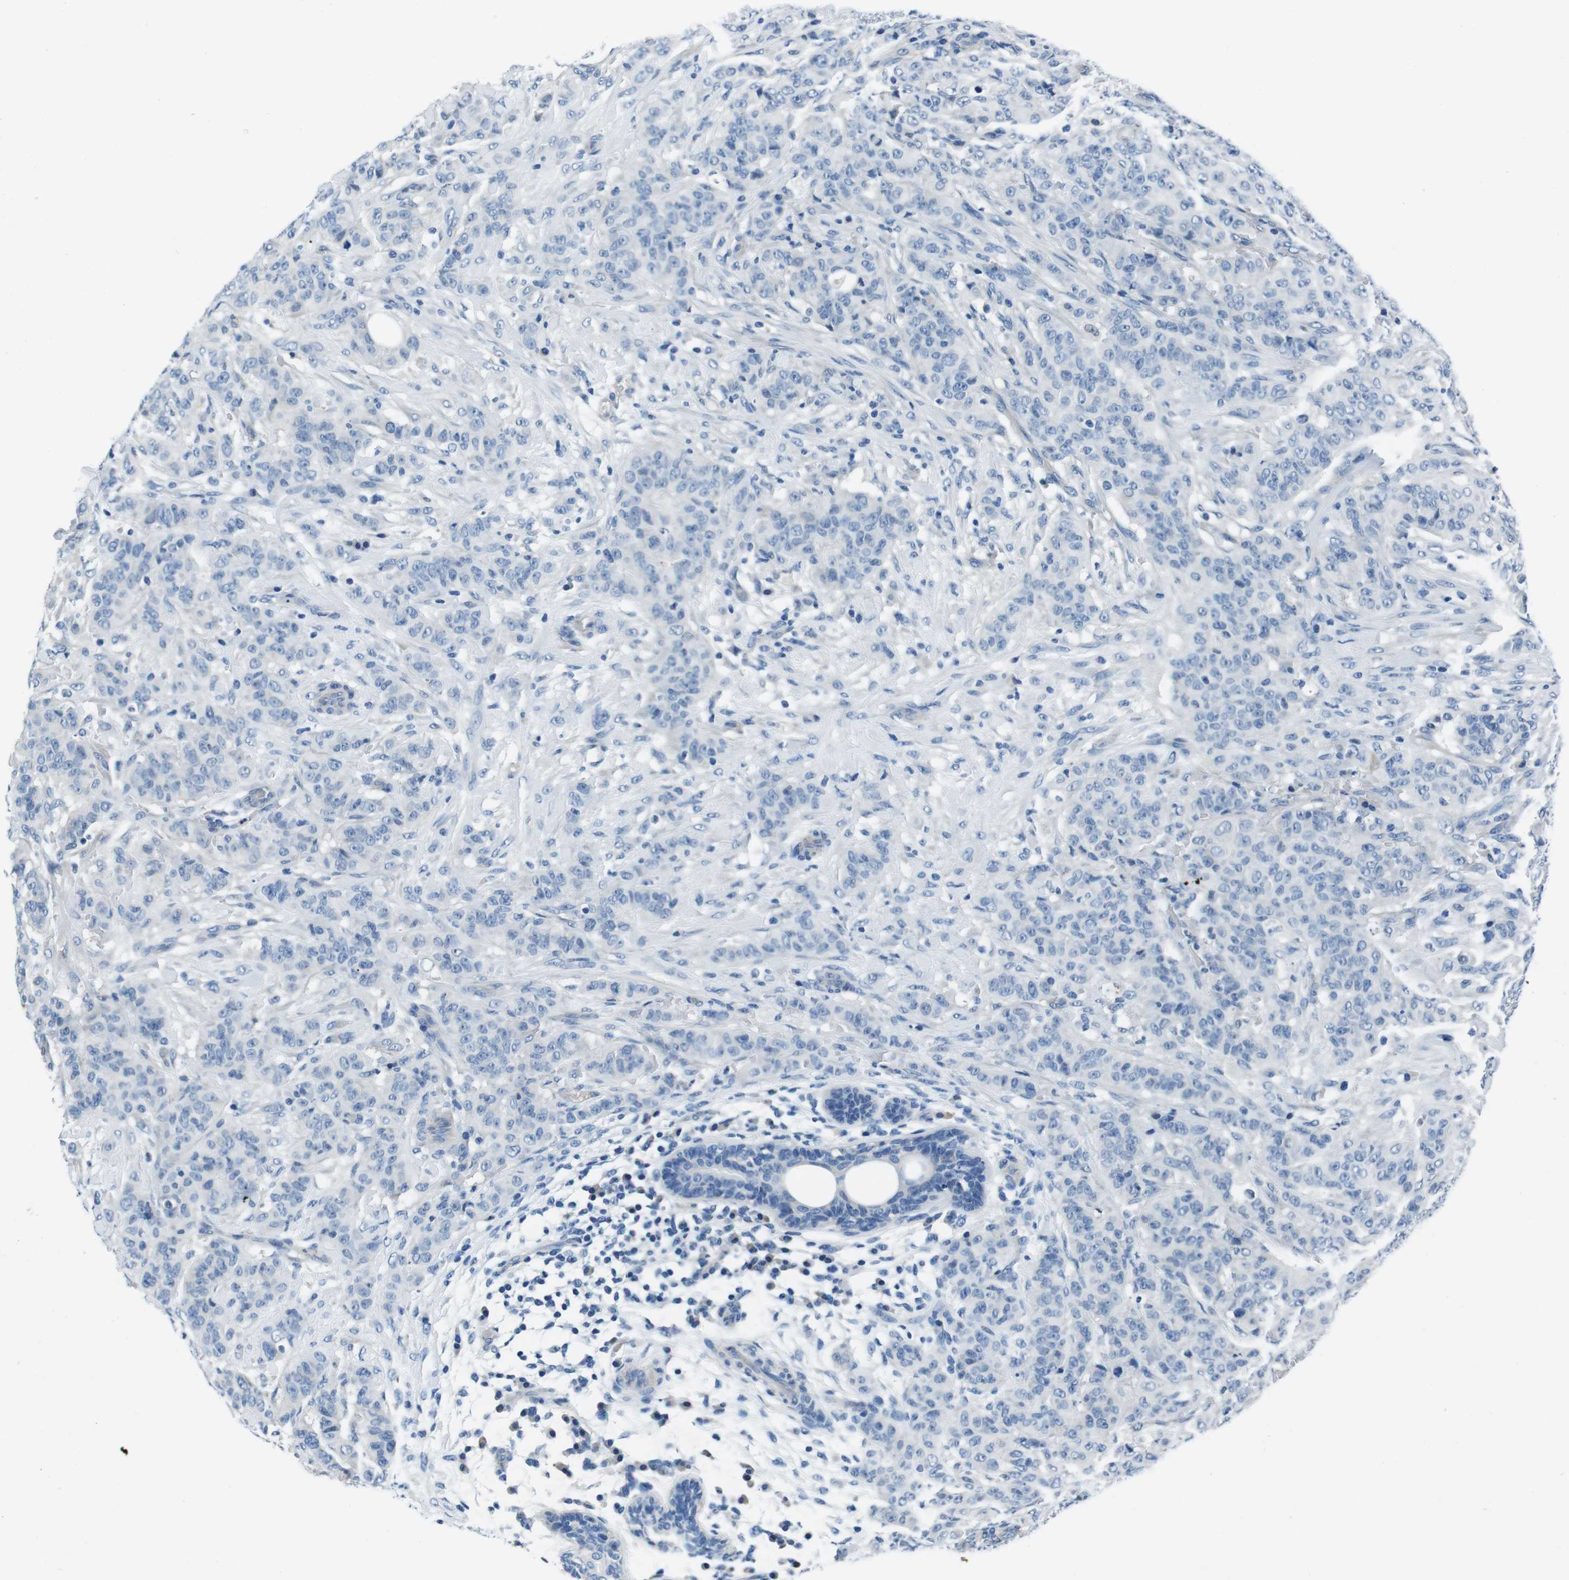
{"staining": {"intensity": "negative", "quantity": "none", "location": "none"}, "tissue": "breast cancer", "cell_type": "Tumor cells", "image_type": "cancer", "snomed": [{"axis": "morphology", "description": "Normal tissue, NOS"}, {"axis": "morphology", "description": "Duct carcinoma"}, {"axis": "topography", "description": "Breast"}], "caption": "Protein analysis of breast cancer reveals no significant staining in tumor cells.", "gene": "CASQ1", "patient": {"sex": "female", "age": 40}}